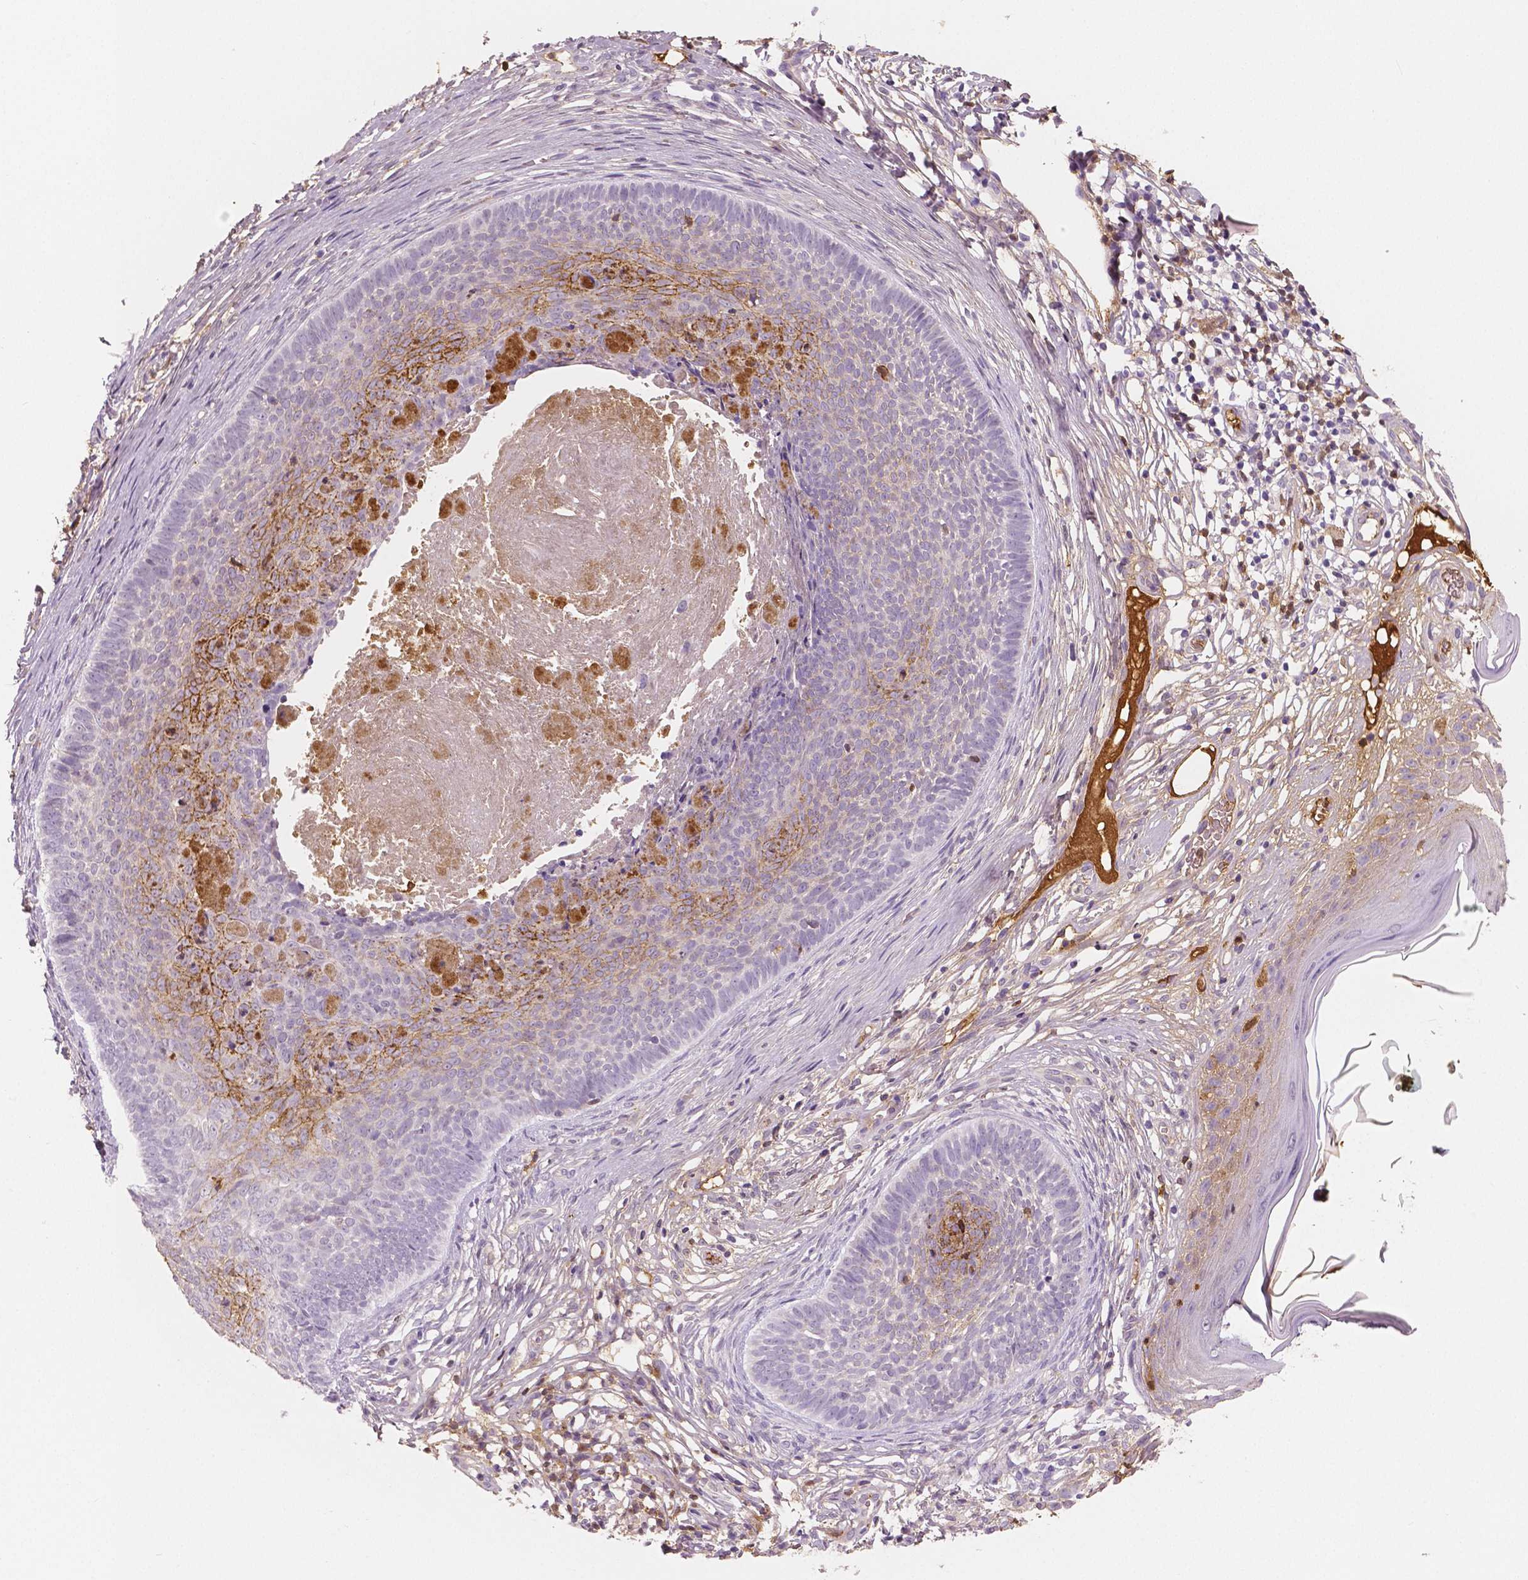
{"staining": {"intensity": "strong", "quantity": "<25%", "location": "cytoplasmic/membranous"}, "tissue": "skin cancer", "cell_type": "Tumor cells", "image_type": "cancer", "snomed": [{"axis": "morphology", "description": "Basal cell carcinoma"}, {"axis": "topography", "description": "Skin"}], "caption": "Human skin cancer (basal cell carcinoma) stained with a protein marker demonstrates strong staining in tumor cells.", "gene": "APOA4", "patient": {"sex": "male", "age": 85}}